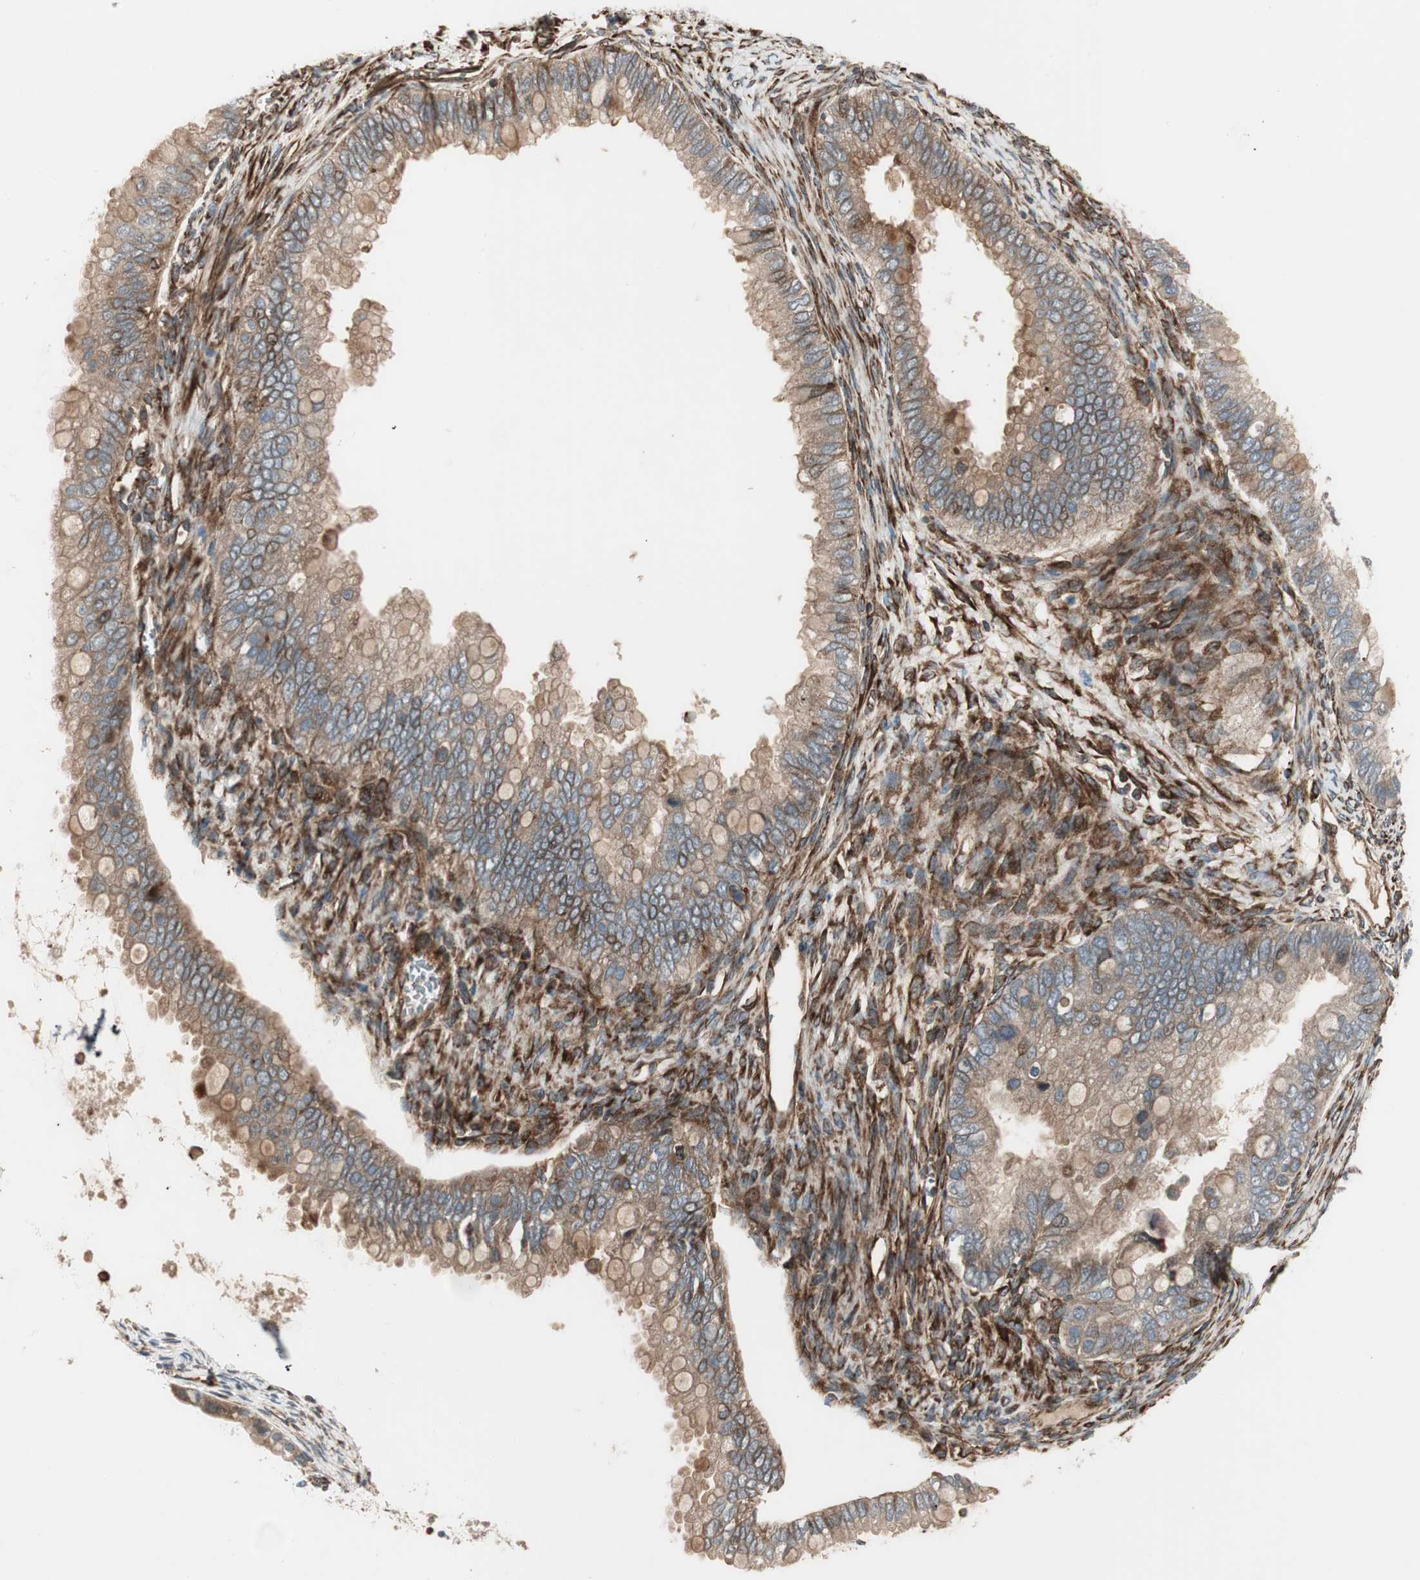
{"staining": {"intensity": "weak", "quantity": ">75%", "location": "cytoplasmic/membranous"}, "tissue": "ovarian cancer", "cell_type": "Tumor cells", "image_type": "cancer", "snomed": [{"axis": "morphology", "description": "Cystadenocarcinoma, mucinous, NOS"}, {"axis": "topography", "description": "Ovary"}], "caption": "A high-resolution histopathology image shows IHC staining of ovarian cancer (mucinous cystadenocarcinoma), which demonstrates weak cytoplasmic/membranous positivity in approximately >75% of tumor cells. (Stains: DAB (3,3'-diaminobenzidine) in brown, nuclei in blue, Microscopy: brightfield microscopy at high magnification).", "gene": "PRKG1", "patient": {"sex": "female", "age": 80}}